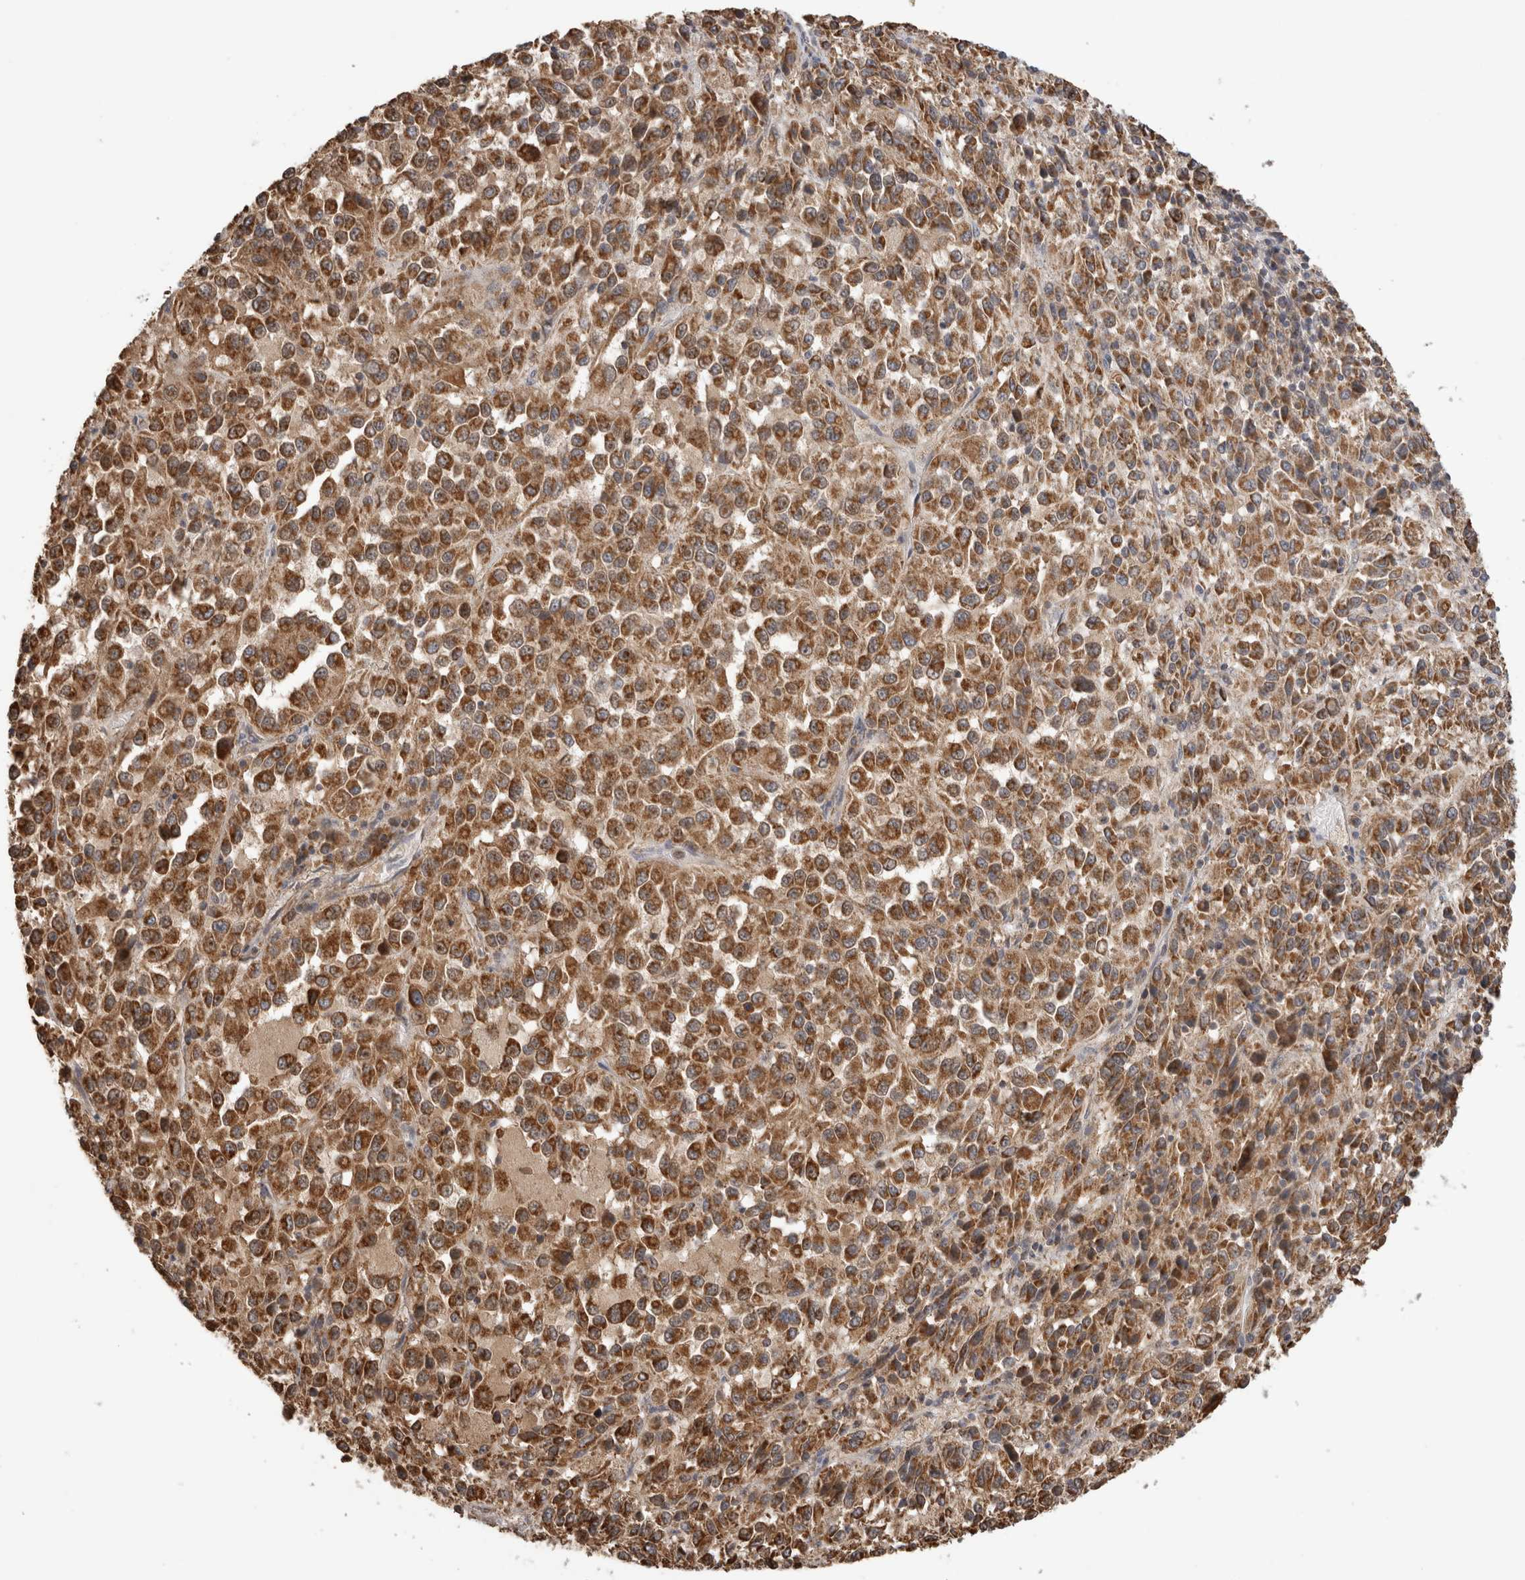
{"staining": {"intensity": "strong", "quantity": ">75%", "location": "cytoplasmic/membranous"}, "tissue": "melanoma", "cell_type": "Tumor cells", "image_type": "cancer", "snomed": [{"axis": "morphology", "description": "Malignant melanoma, Metastatic site"}, {"axis": "topography", "description": "Lung"}], "caption": "DAB immunohistochemical staining of malignant melanoma (metastatic site) exhibits strong cytoplasmic/membranous protein expression in approximately >75% of tumor cells.", "gene": "IMMP2L", "patient": {"sex": "male", "age": 64}}